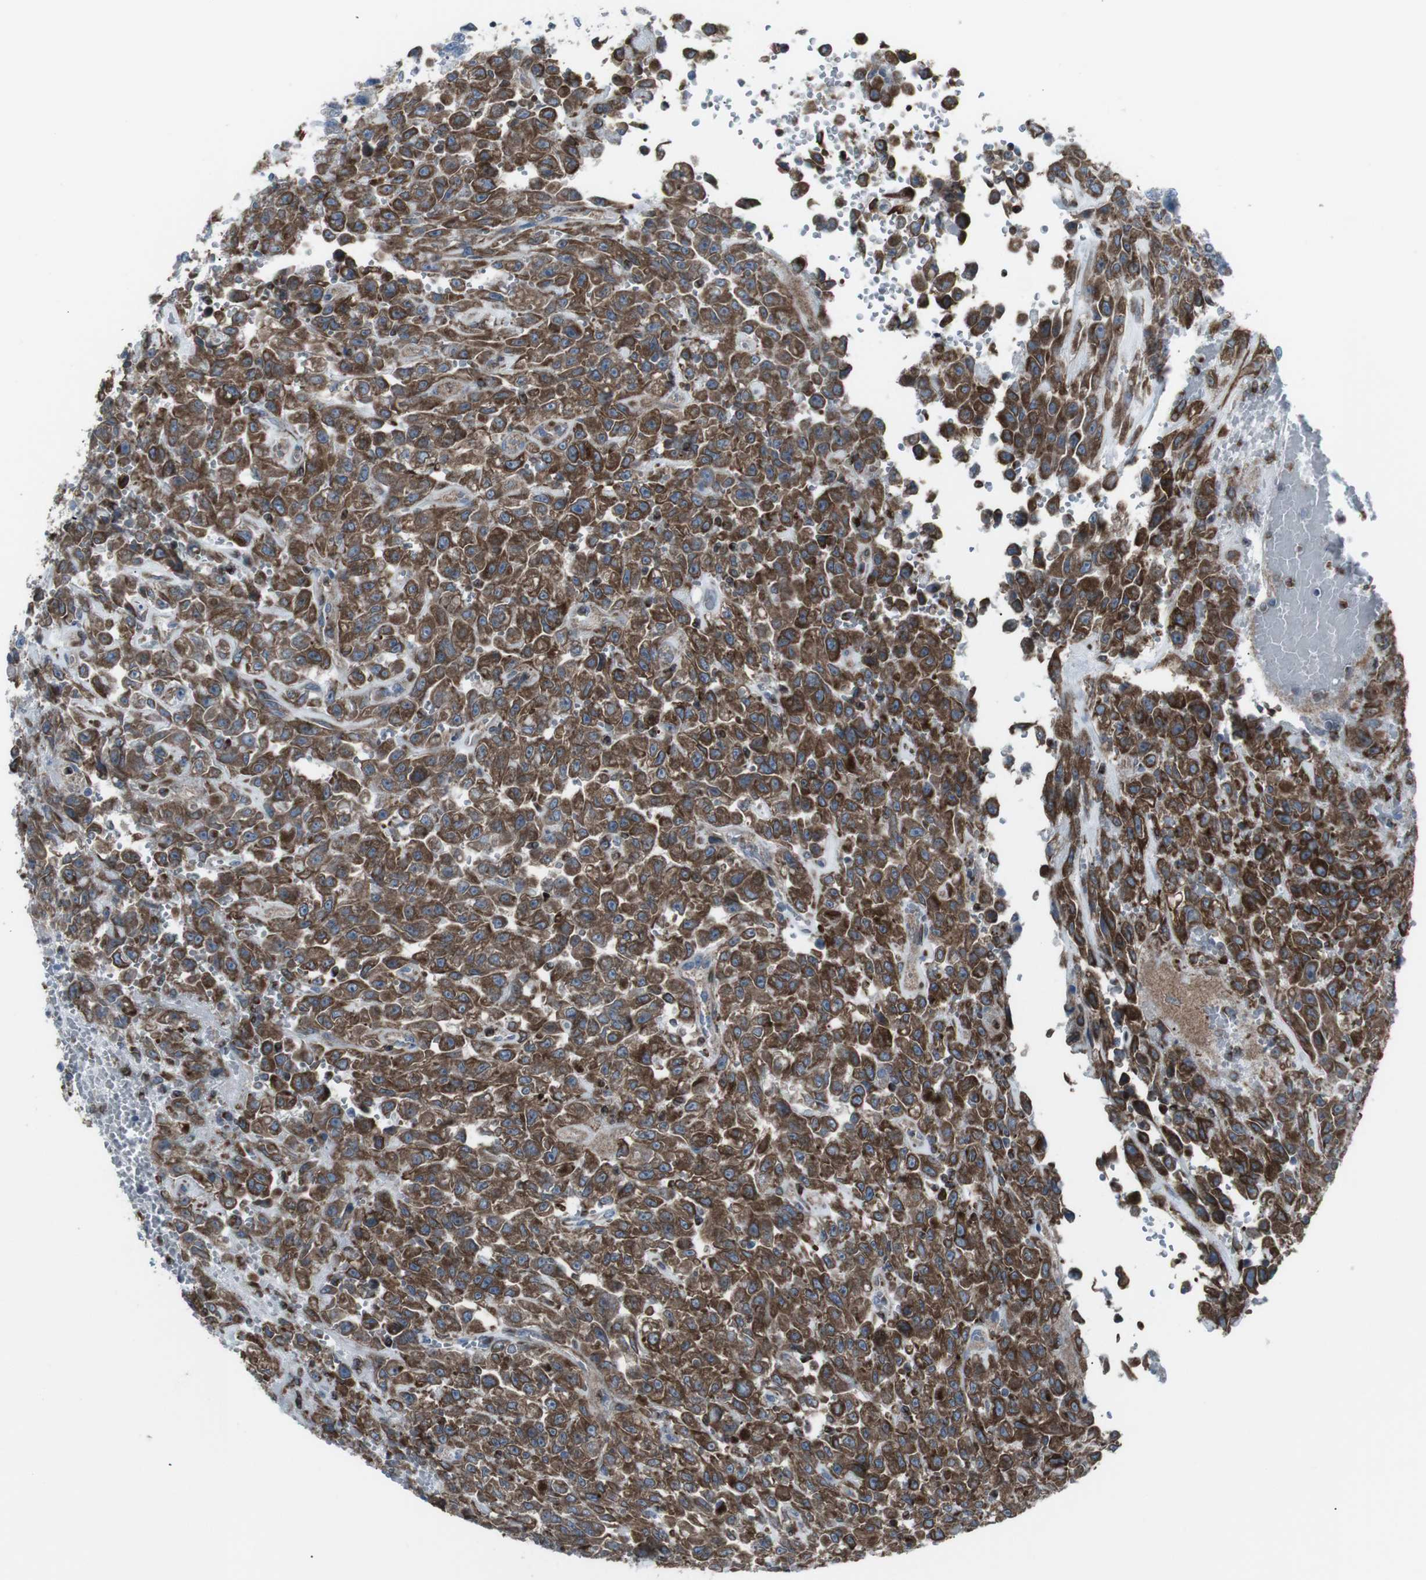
{"staining": {"intensity": "moderate", "quantity": ">75%", "location": "cytoplasmic/membranous"}, "tissue": "urothelial cancer", "cell_type": "Tumor cells", "image_type": "cancer", "snomed": [{"axis": "morphology", "description": "Urothelial carcinoma, High grade"}, {"axis": "topography", "description": "Urinary bladder"}], "caption": "Immunohistochemistry image of urothelial cancer stained for a protein (brown), which demonstrates medium levels of moderate cytoplasmic/membranous staining in about >75% of tumor cells.", "gene": "LNPK", "patient": {"sex": "male", "age": 46}}